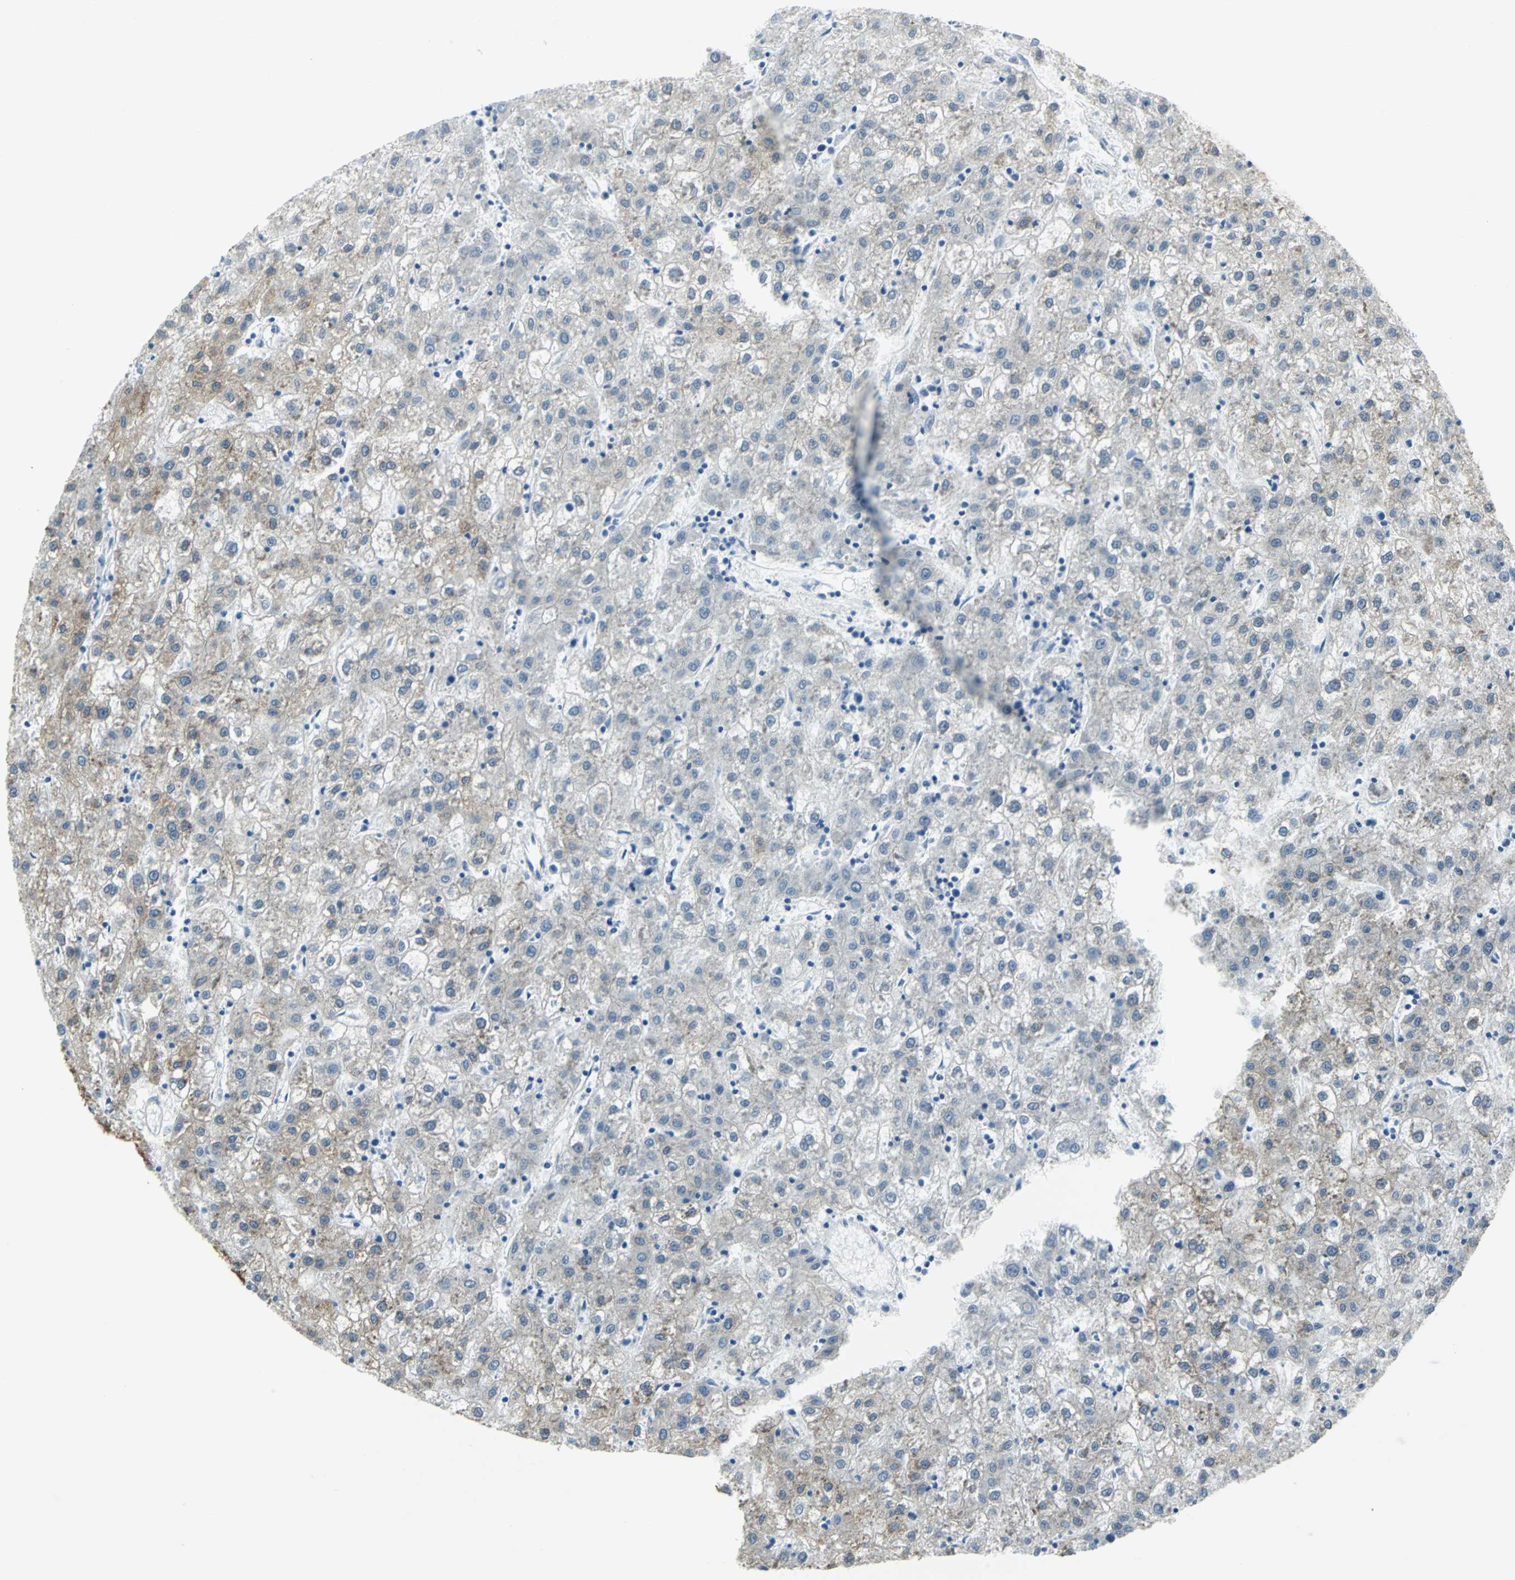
{"staining": {"intensity": "weak", "quantity": "25%-75%", "location": "cytoplasmic/membranous"}, "tissue": "liver cancer", "cell_type": "Tumor cells", "image_type": "cancer", "snomed": [{"axis": "morphology", "description": "Carcinoma, Hepatocellular, NOS"}, {"axis": "topography", "description": "Liver"}], "caption": "Protein expression by immunohistochemistry displays weak cytoplasmic/membranous expression in about 25%-75% of tumor cells in liver cancer (hepatocellular carcinoma). Immunohistochemistry (ihc) stains the protein in brown and the nuclei are stained blue.", "gene": "CYB5A", "patient": {"sex": "male", "age": 72}}